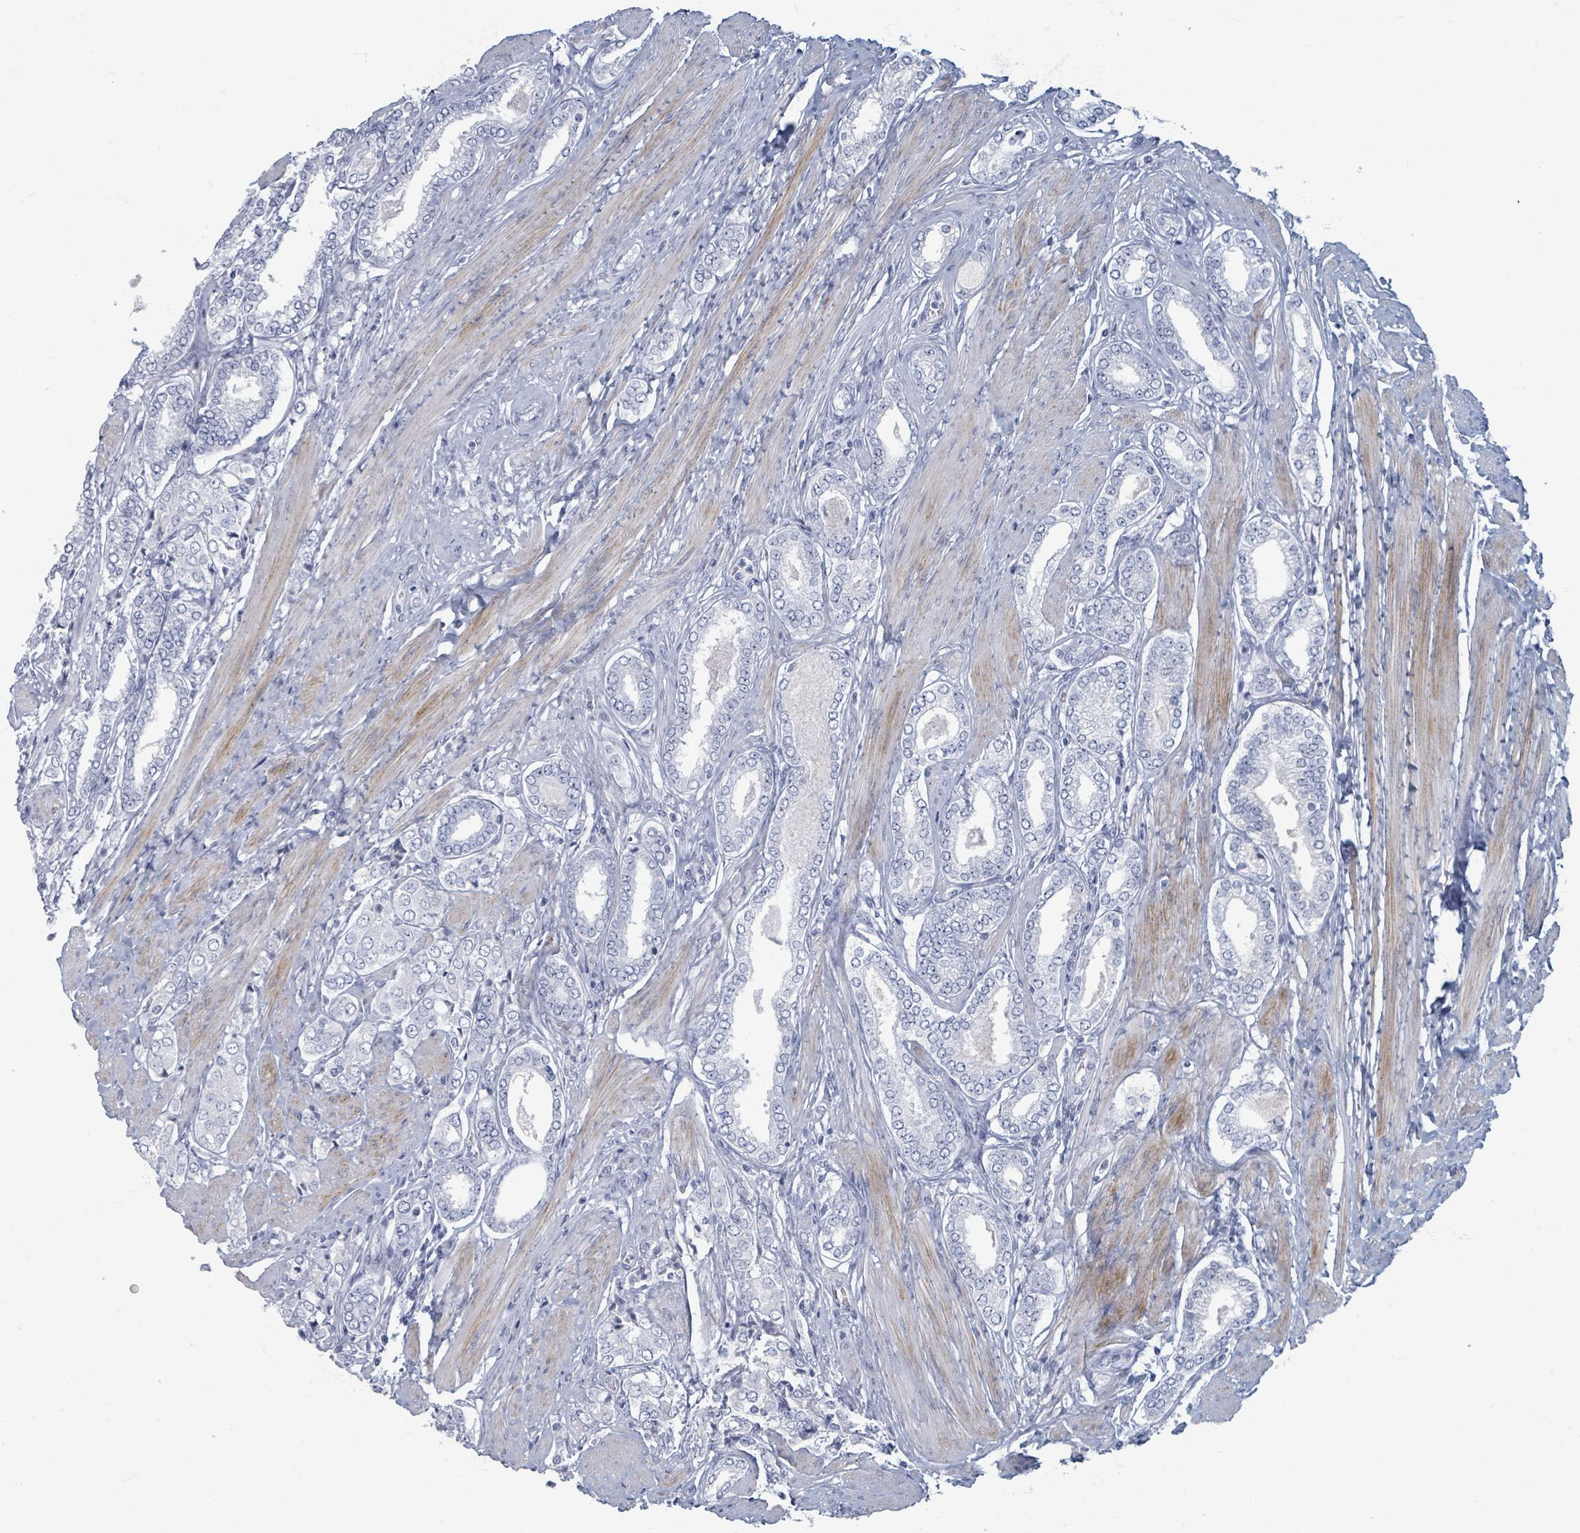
{"staining": {"intensity": "negative", "quantity": "none", "location": "none"}, "tissue": "prostate cancer", "cell_type": "Tumor cells", "image_type": "cancer", "snomed": [{"axis": "morphology", "description": "Adenocarcinoma, High grade"}, {"axis": "topography", "description": "Prostate"}], "caption": "The image reveals no significant staining in tumor cells of adenocarcinoma (high-grade) (prostate).", "gene": "TAS2R1", "patient": {"sex": "male", "age": 71}}